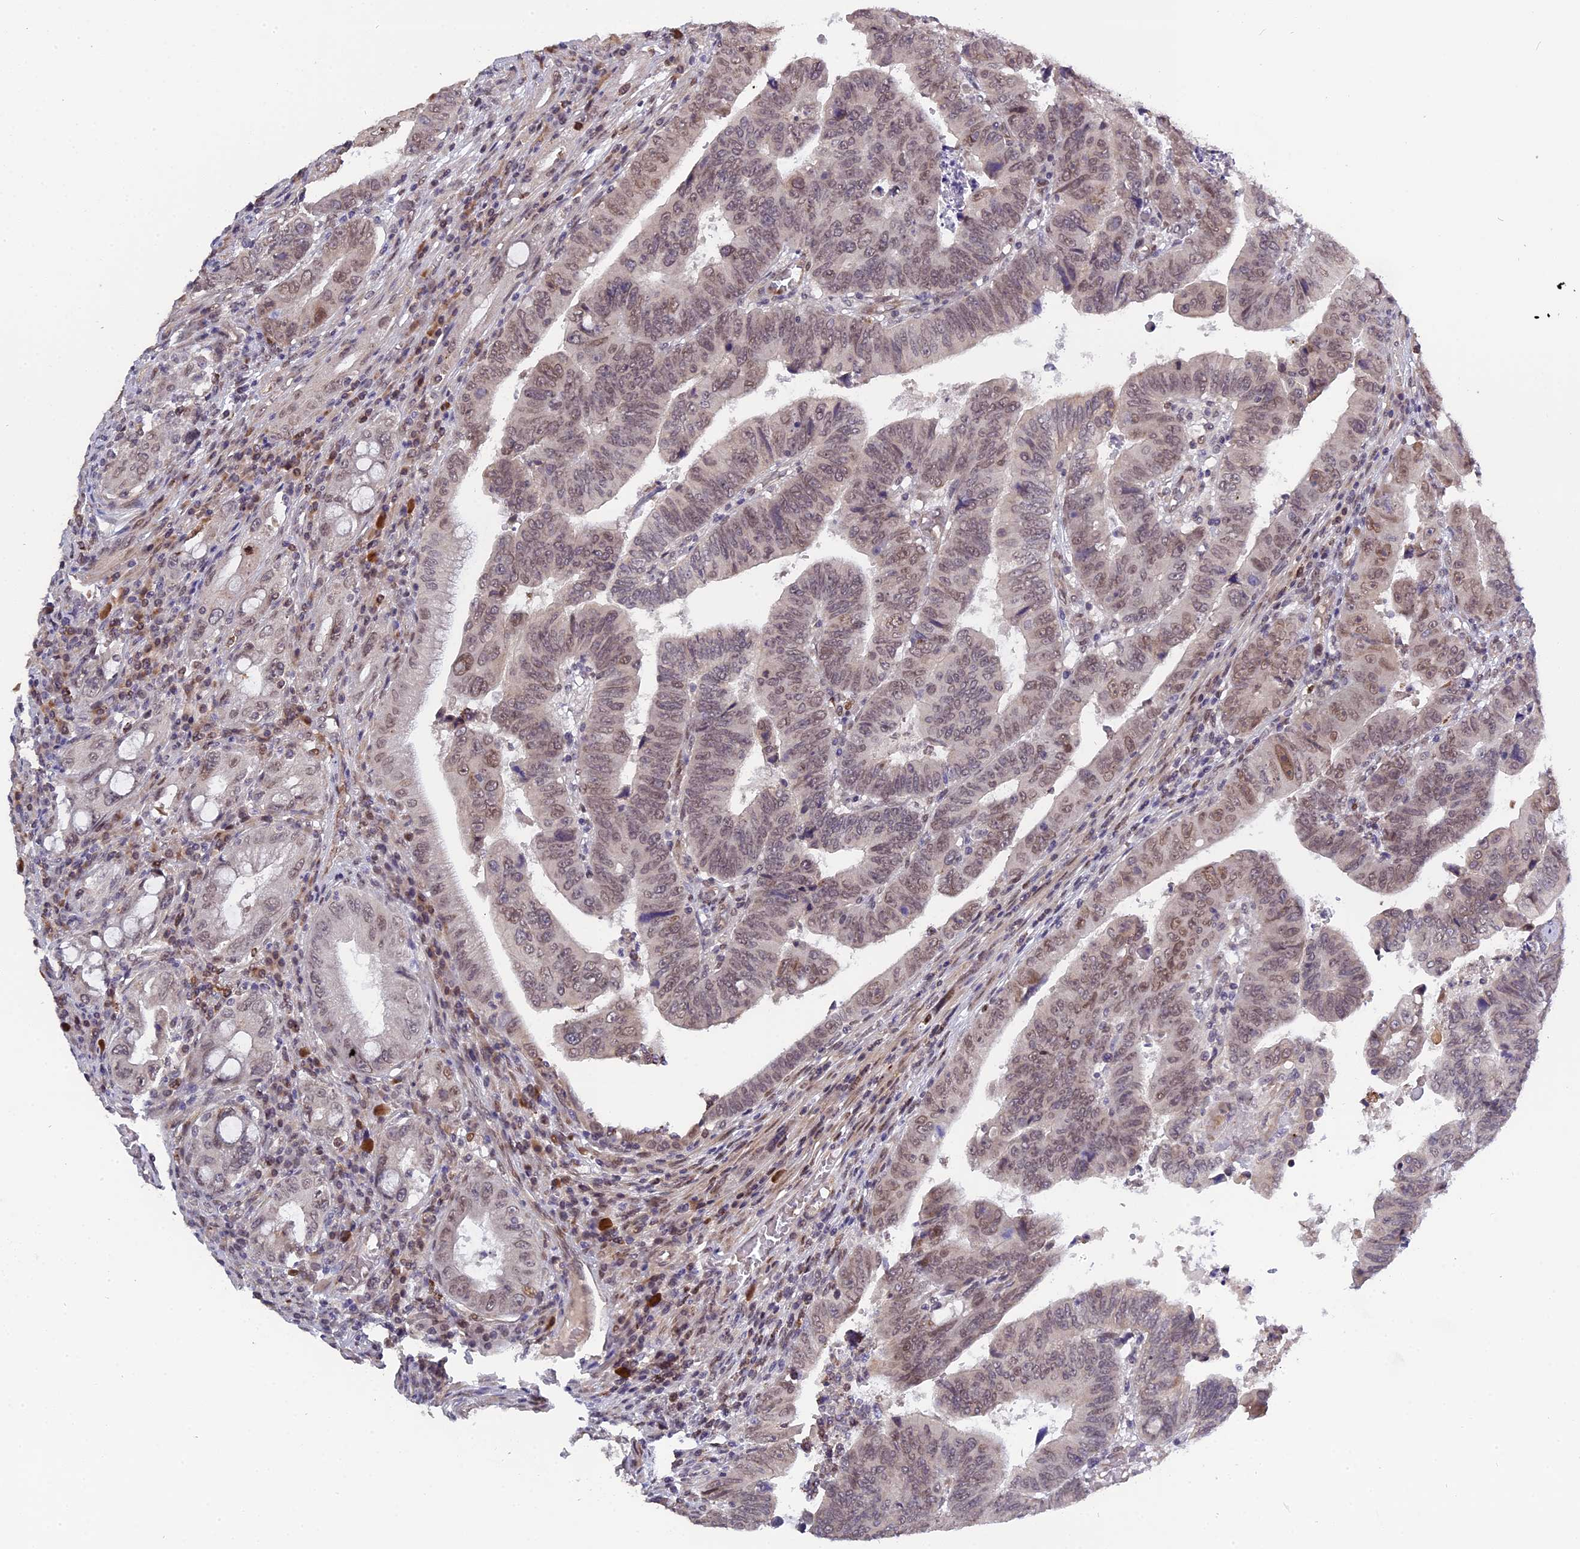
{"staining": {"intensity": "weak", "quantity": "25%-75%", "location": "nuclear"}, "tissue": "colorectal cancer", "cell_type": "Tumor cells", "image_type": "cancer", "snomed": [{"axis": "morphology", "description": "Normal tissue, NOS"}, {"axis": "morphology", "description": "Adenocarcinoma, NOS"}, {"axis": "topography", "description": "Rectum"}], "caption": "Protein staining shows weak nuclear expression in approximately 25%-75% of tumor cells in adenocarcinoma (colorectal).", "gene": "PYGO1", "patient": {"sex": "female", "age": 65}}